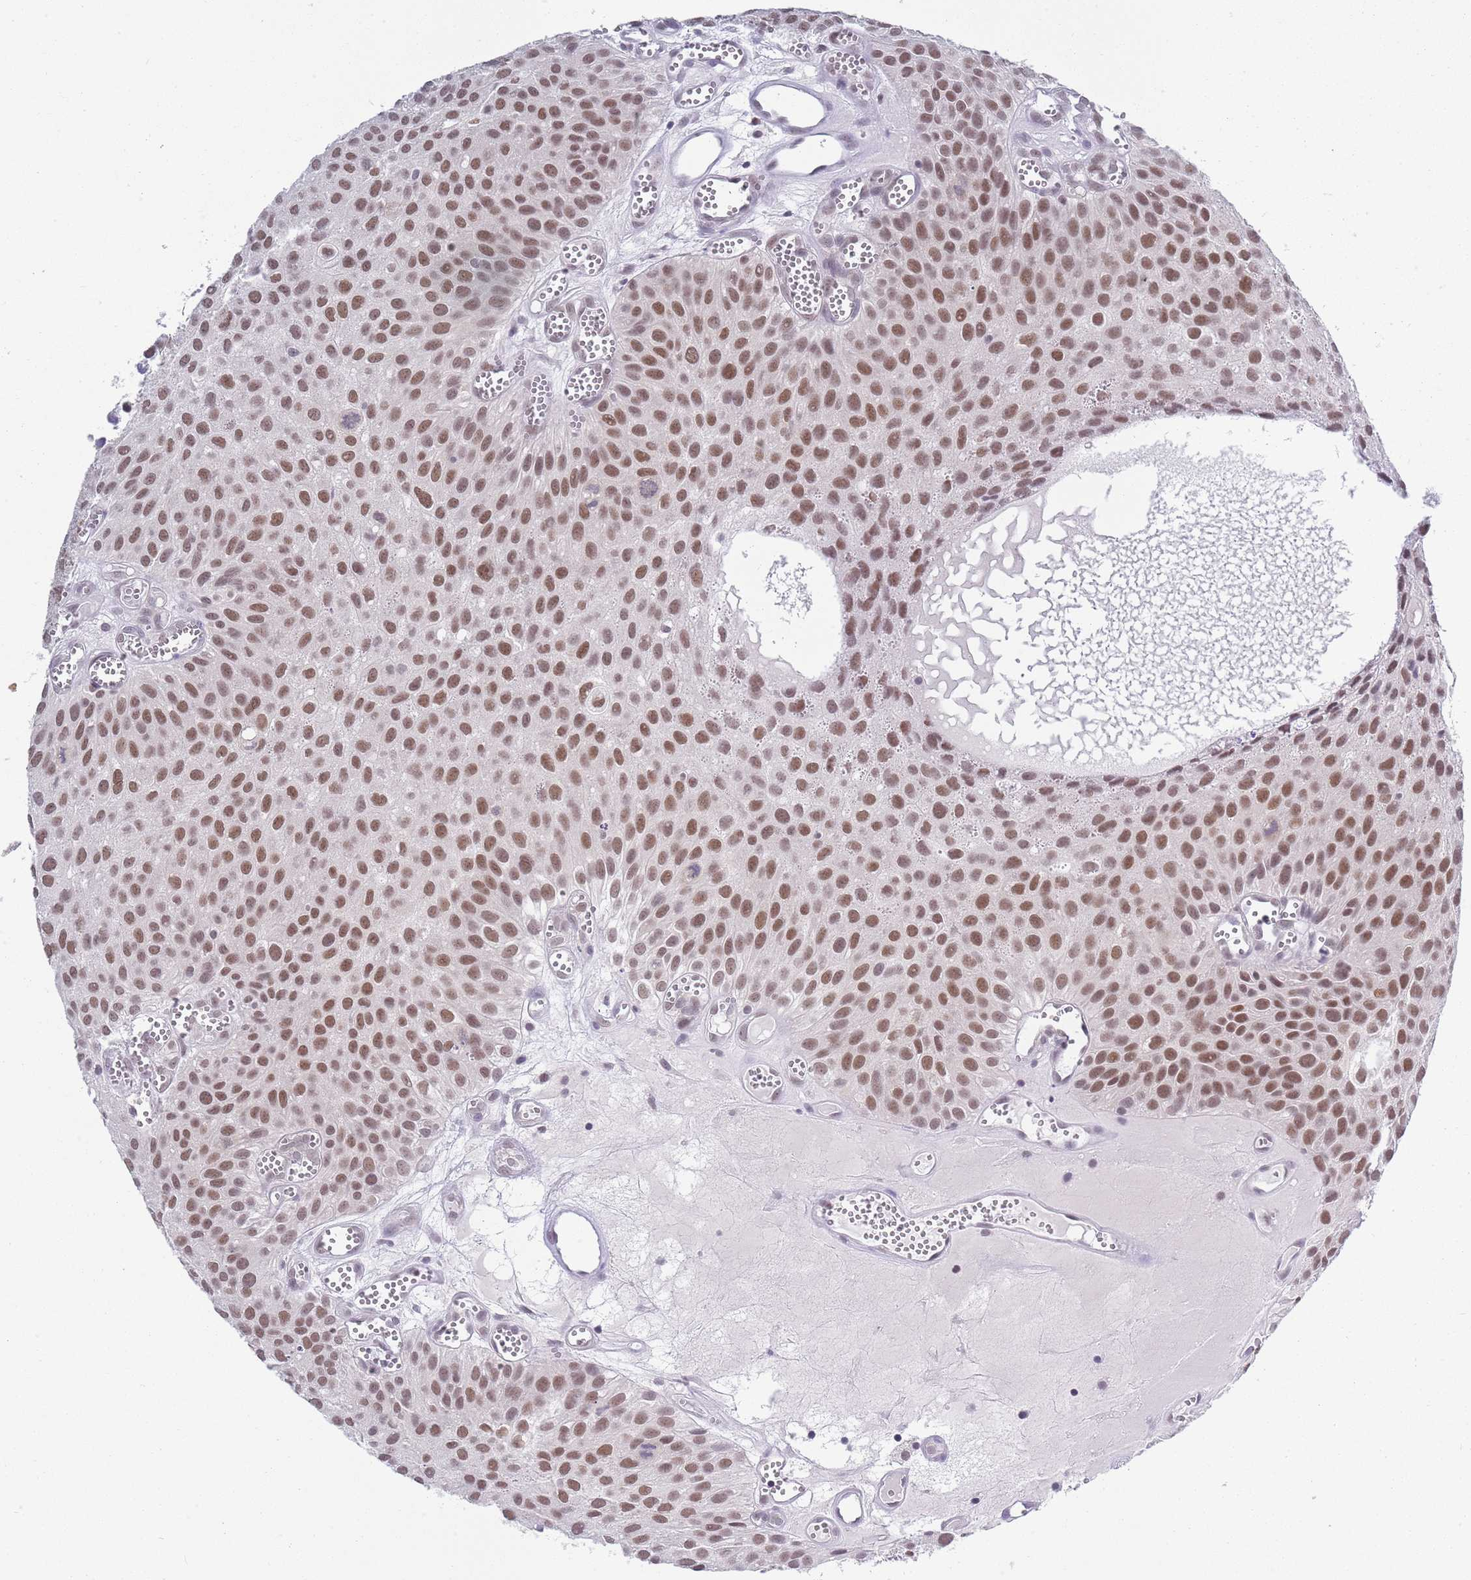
{"staining": {"intensity": "moderate", "quantity": ">75%", "location": "nuclear"}, "tissue": "urothelial cancer", "cell_type": "Tumor cells", "image_type": "cancer", "snomed": [{"axis": "morphology", "description": "Urothelial carcinoma, Low grade"}, {"axis": "topography", "description": "Urinary bladder"}], "caption": "Urothelial cancer stained with a protein marker shows moderate staining in tumor cells.", "gene": "SEPHS2", "patient": {"sex": "male", "age": 88}}